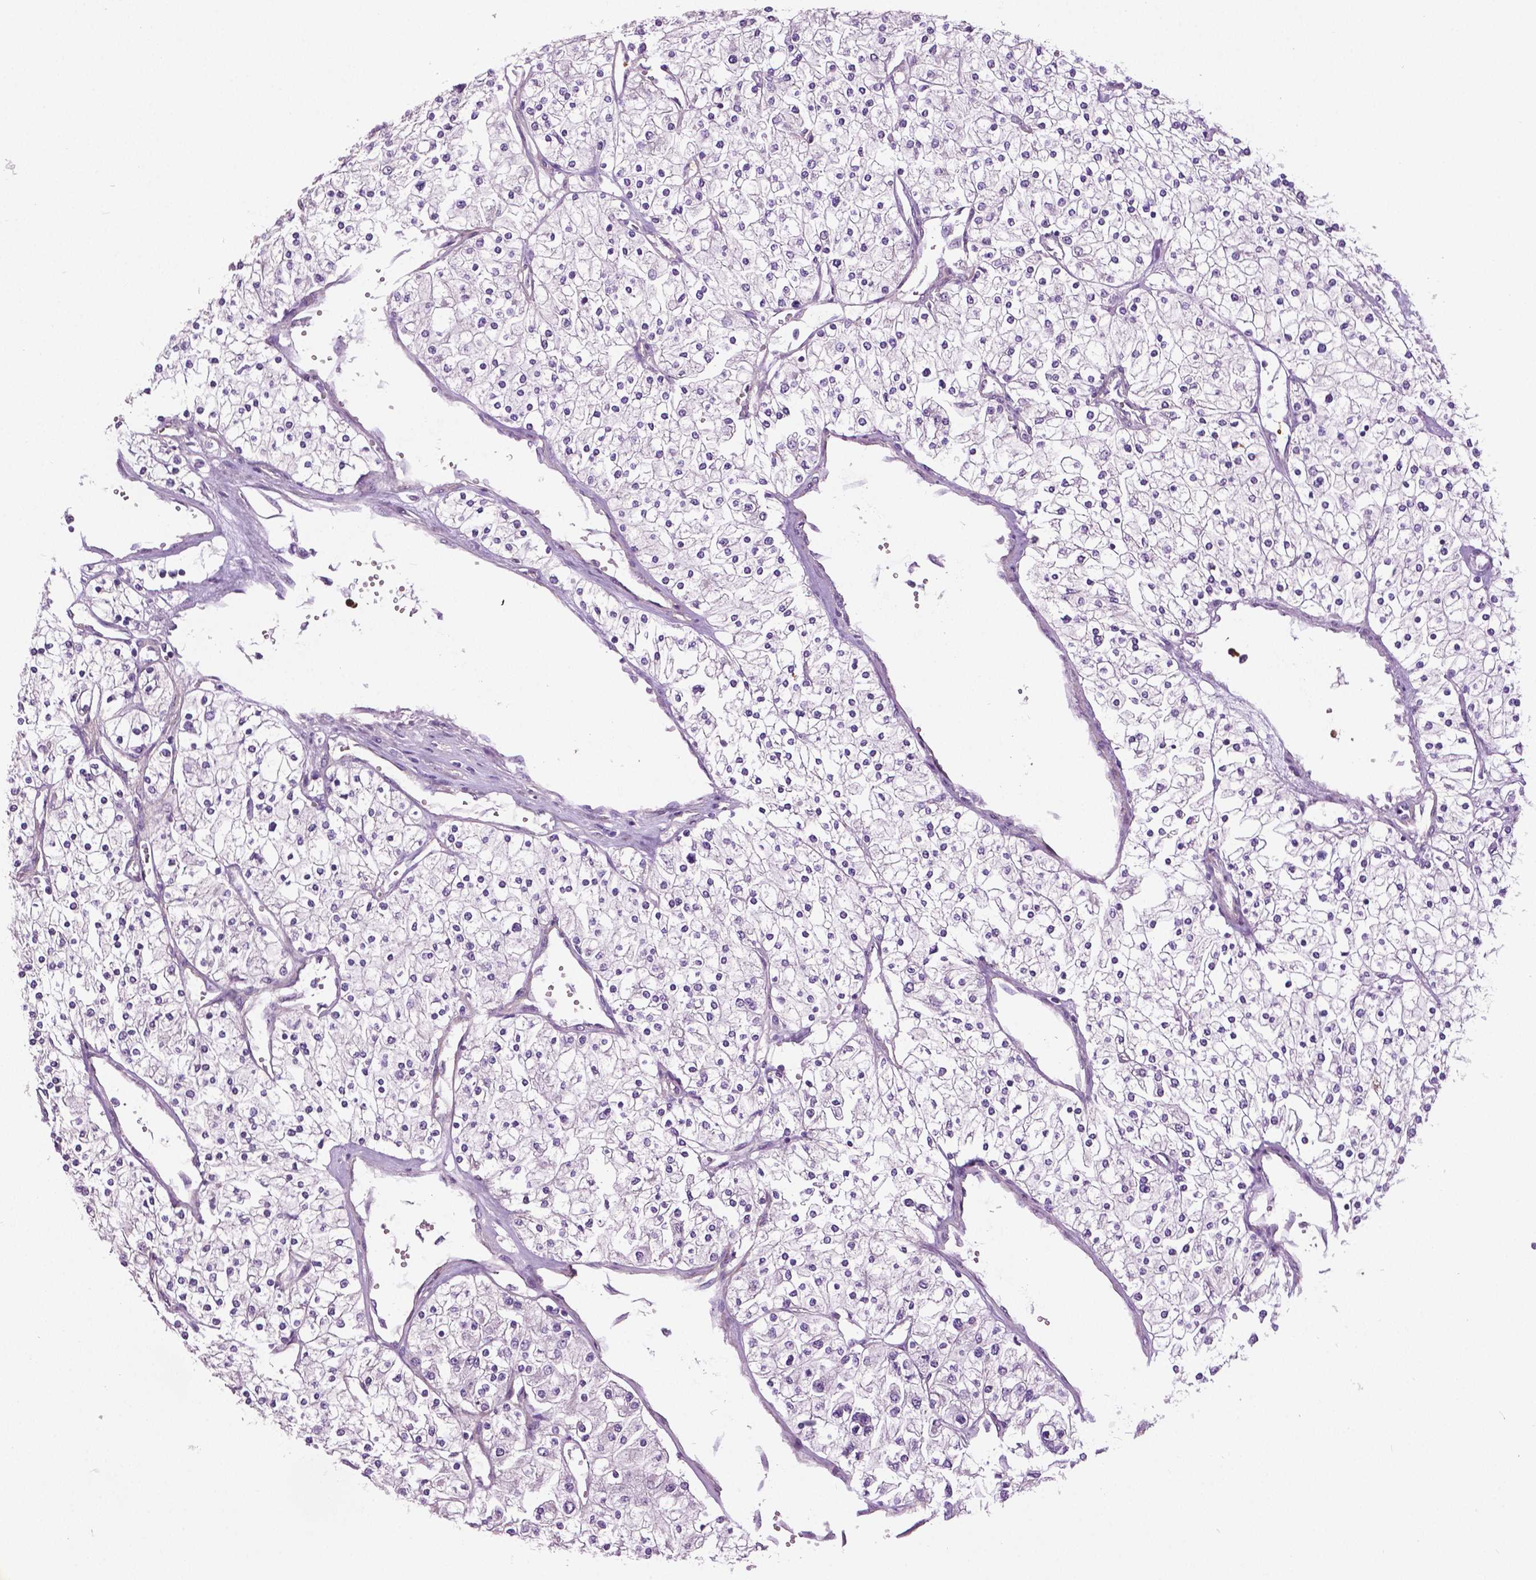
{"staining": {"intensity": "negative", "quantity": "none", "location": "none"}, "tissue": "renal cancer", "cell_type": "Tumor cells", "image_type": "cancer", "snomed": [{"axis": "morphology", "description": "Adenocarcinoma, NOS"}, {"axis": "topography", "description": "Kidney"}], "caption": "Tumor cells are negative for protein expression in human adenocarcinoma (renal).", "gene": "PTPN5", "patient": {"sex": "male", "age": 80}}